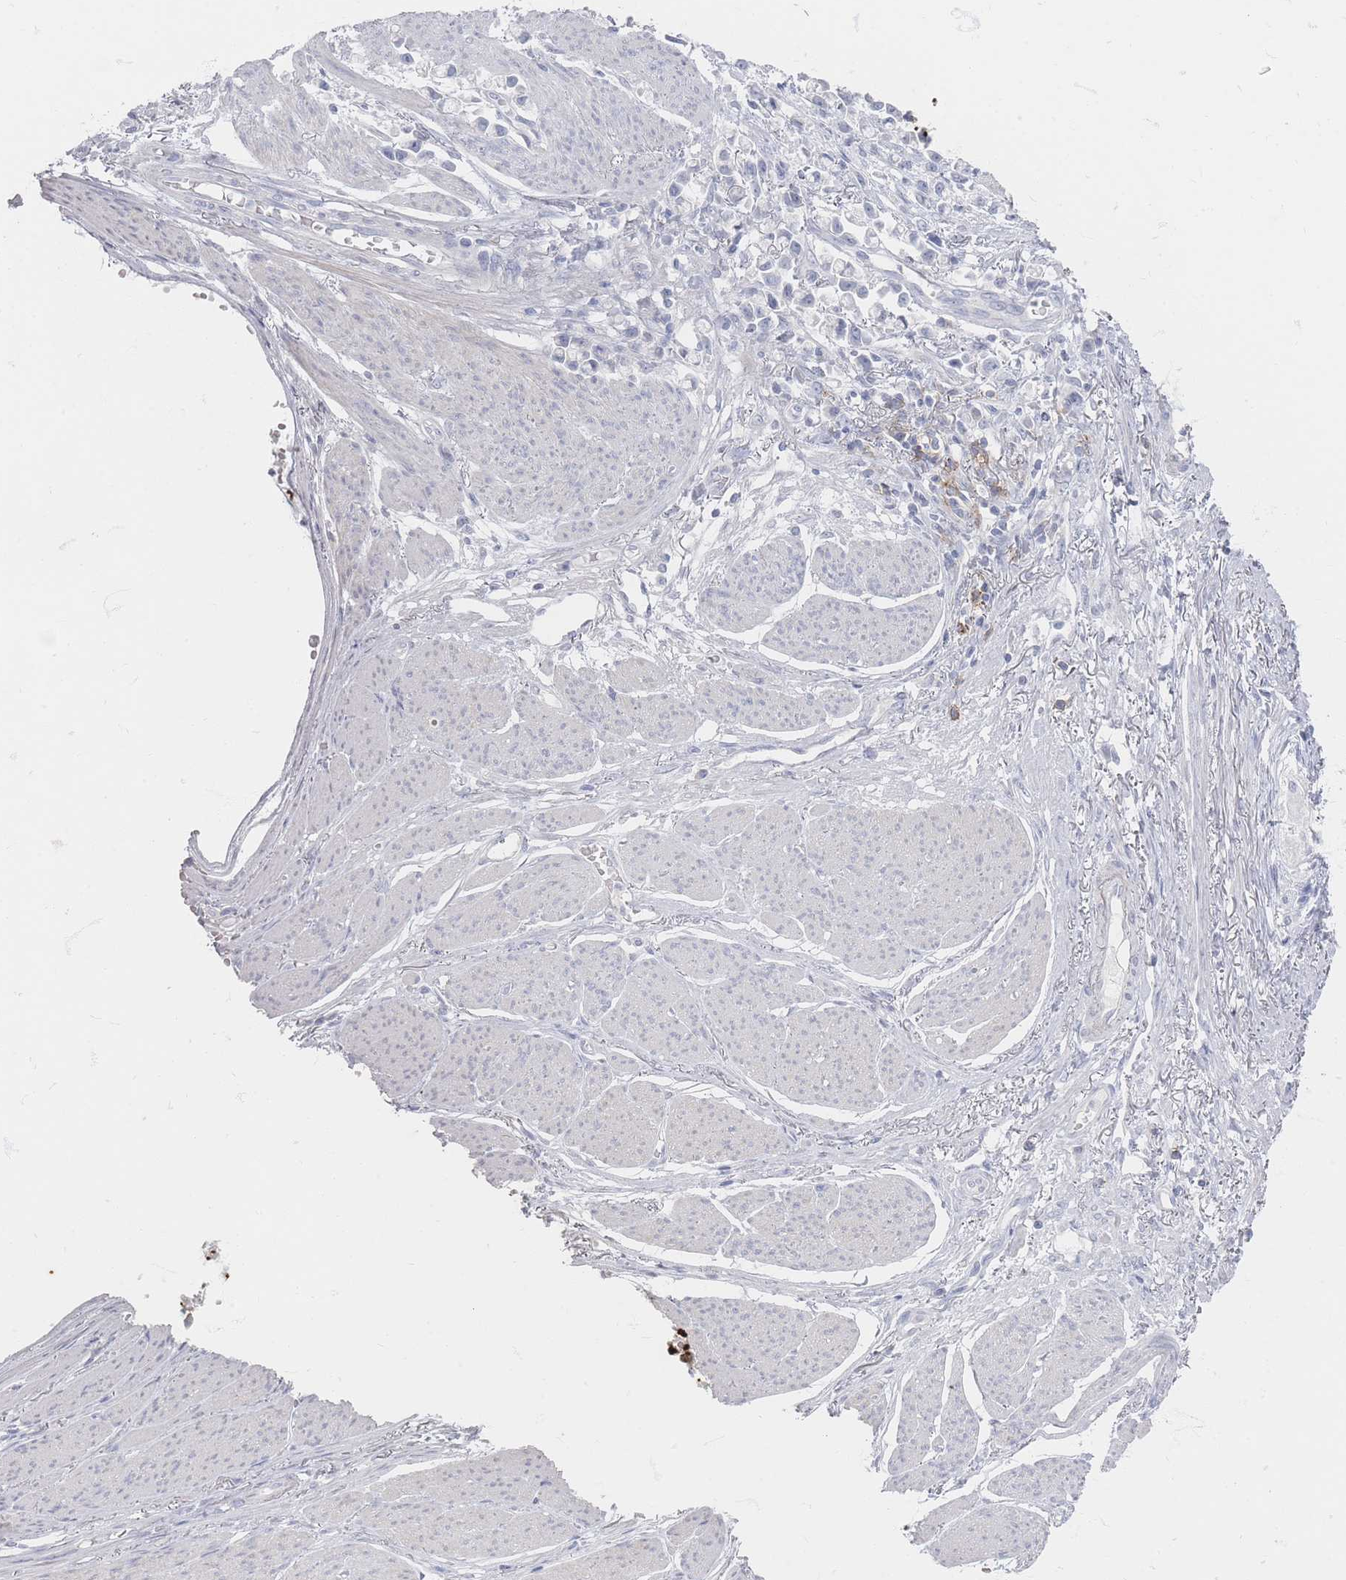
{"staining": {"intensity": "negative", "quantity": "none", "location": "none"}, "tissue": "stomach cancer", "cell_type": "Tumor cells", "image_type": "cancer", "snomed": [{"axis": "morphology", "description": "Adenocarcinoma, NOS"}, {"axis": "topography", "description": "Stomach"}], "caption": "A histopathology image of human adenocarcinoma (stomach) is negative for staining in tumor cells.", "gene": "CD37", "patient": {"sex": "female", "age": 81}}